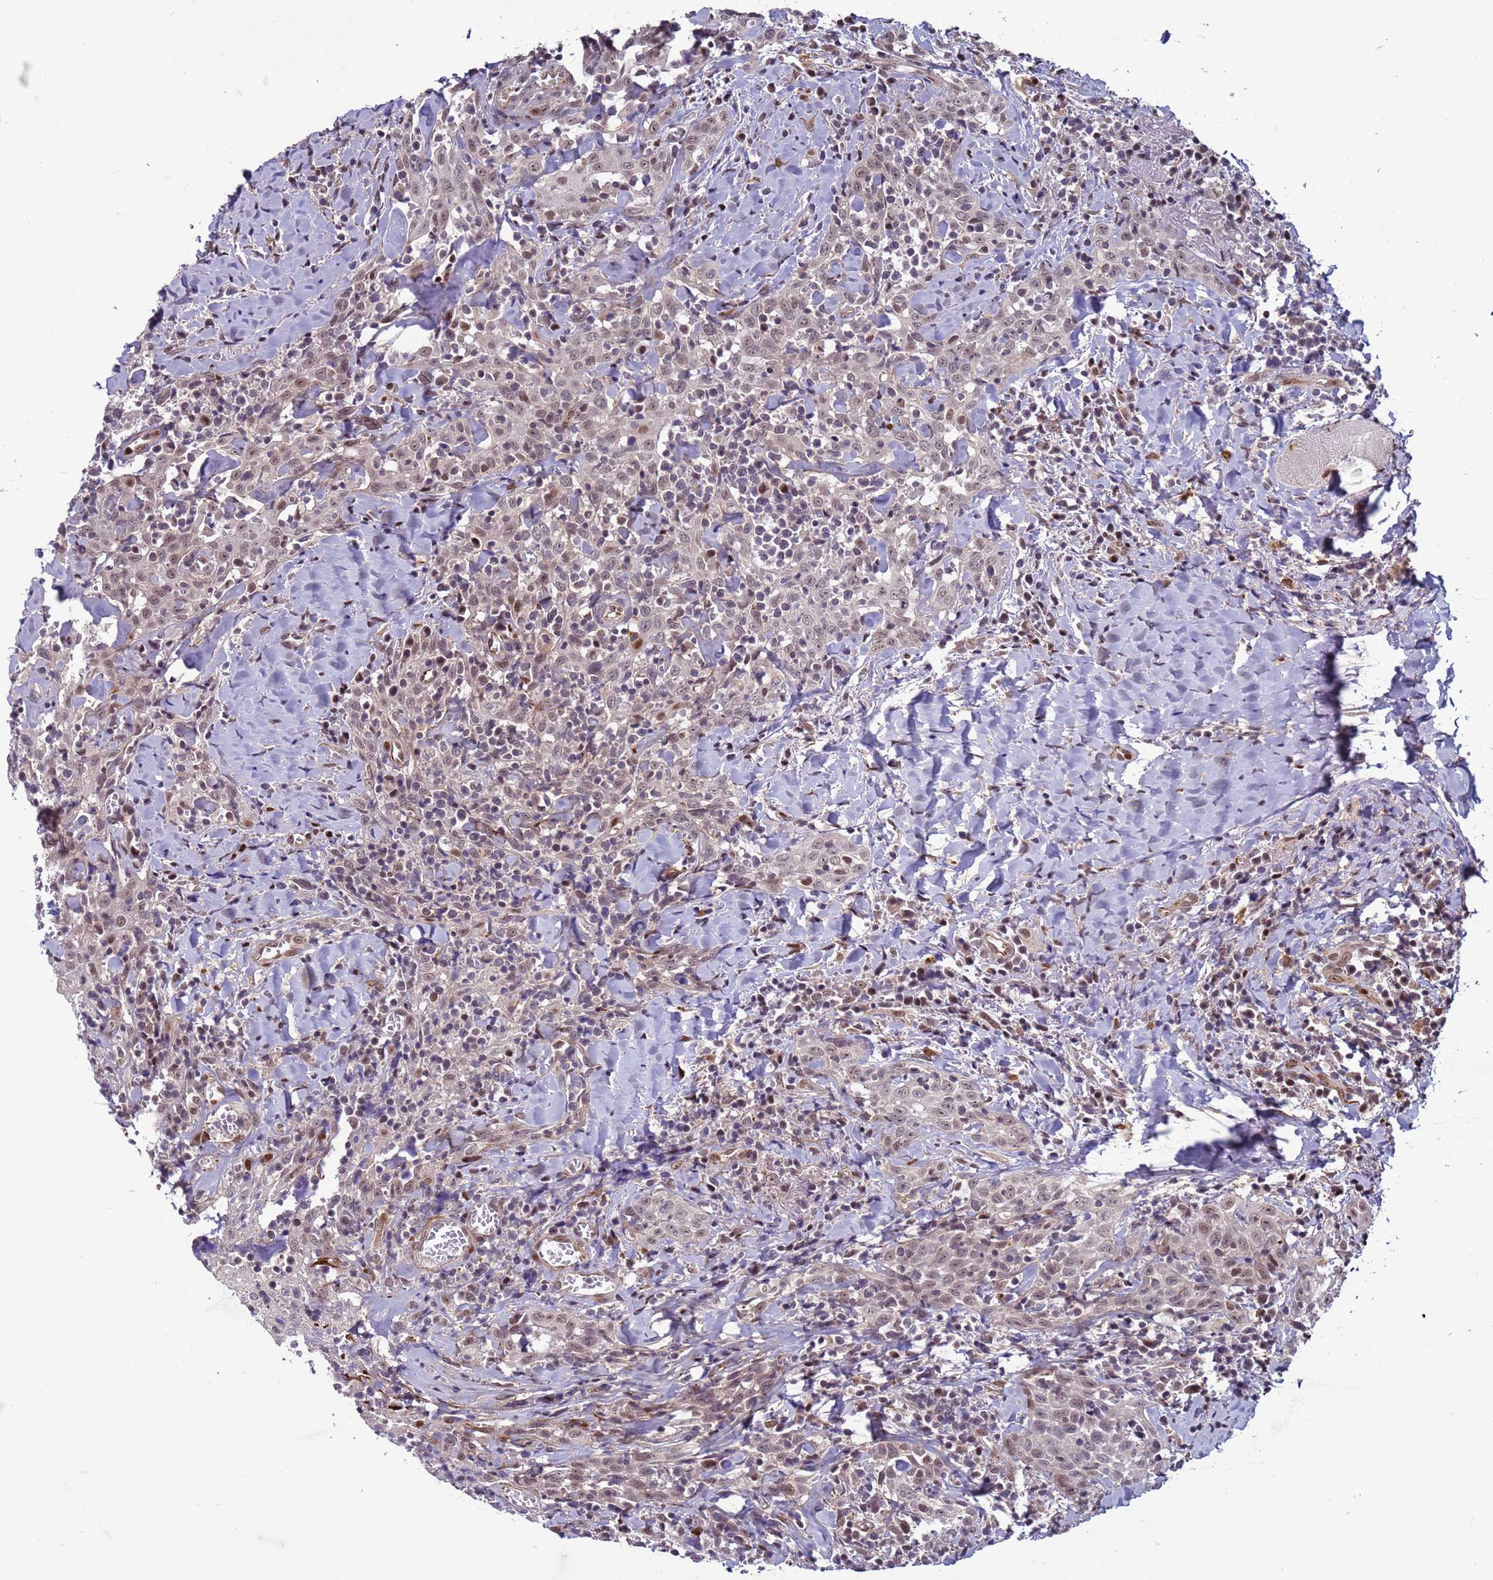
{"staining": {"intensity": "weak", "quantity": ">75%", "location": "nuclear"}, "tissue": "head and neck cancer", "cell_type": "Tumor cells", "image_type": "cancer", "snomed": [{"axis": "morphology", "description": "Squamous cell carcinoma, NOS"}, {"axis": "topography", "description": "Head-Neck"}], "caption": "Immunohistochemical staining of human head and neck squamous cell carcinoma demonstrates weak nuclear protein positivity in approximately >75% of tumor cells.", "gene": "SHC3", "patient": {"sex": "female", "age": 70}}